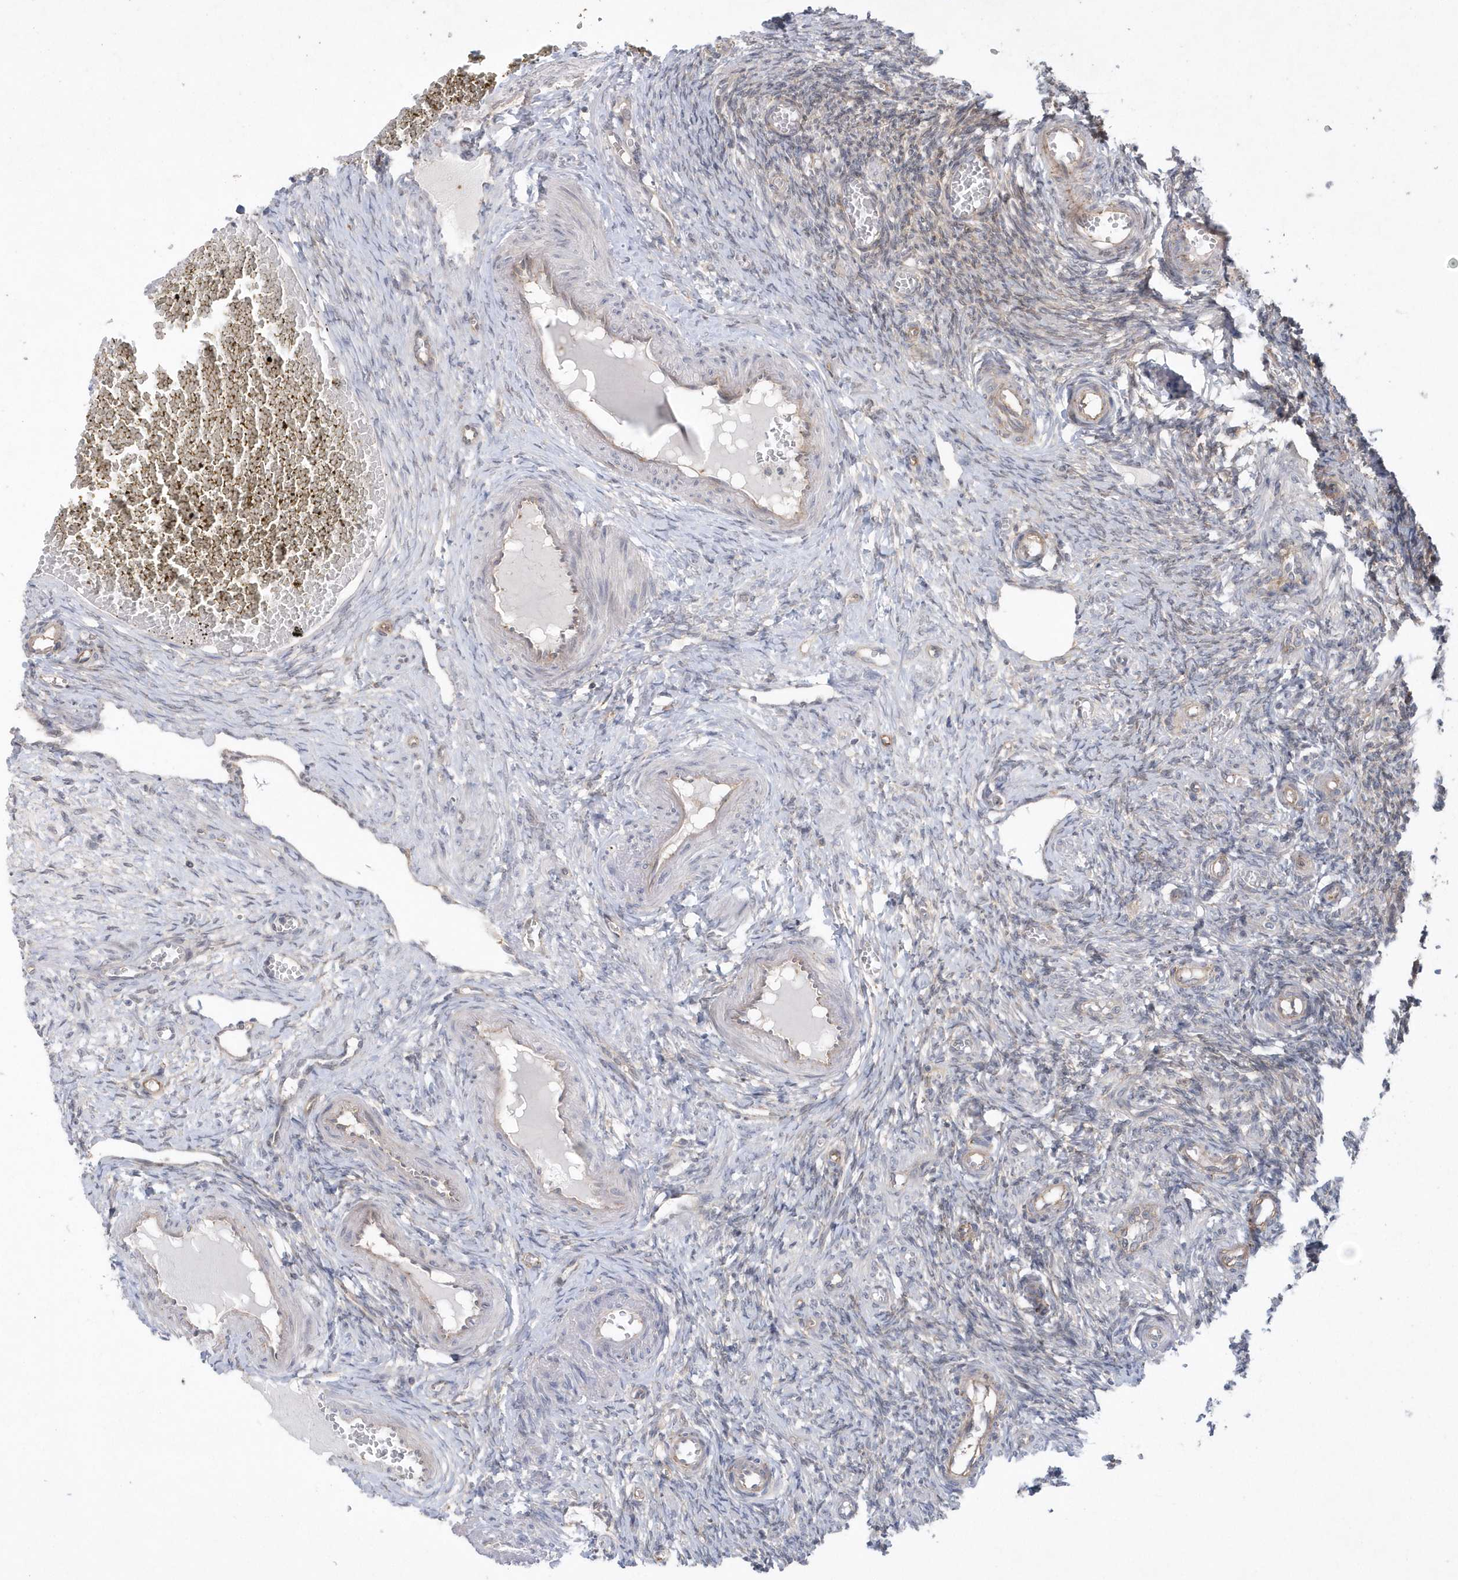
{"staining": {"intensity": "weak", "quantity": "<25%", "location": "cytoplasmic/membranous"}, "tissue": "ovary", "cell_type": "Ovarian stroma cells", "image_type": "normal", "snomed": [{"axis": "morphology", "description": "Normal tissue, NOS"}, {"axis": "topography", "description": "Ovary"}], "caption": "Ovarian stroma cells are negative for brown protein staining in benign ovary. (Stains: DAB (3,3'-diaminobenzidine) immunohistochemistry (IHC) with hematoxylin counter stain, Microscopy: brightfield microscopy at high magnification).", "gene": "CRIP3", "patient": {"sex": "female", "age": 27}}